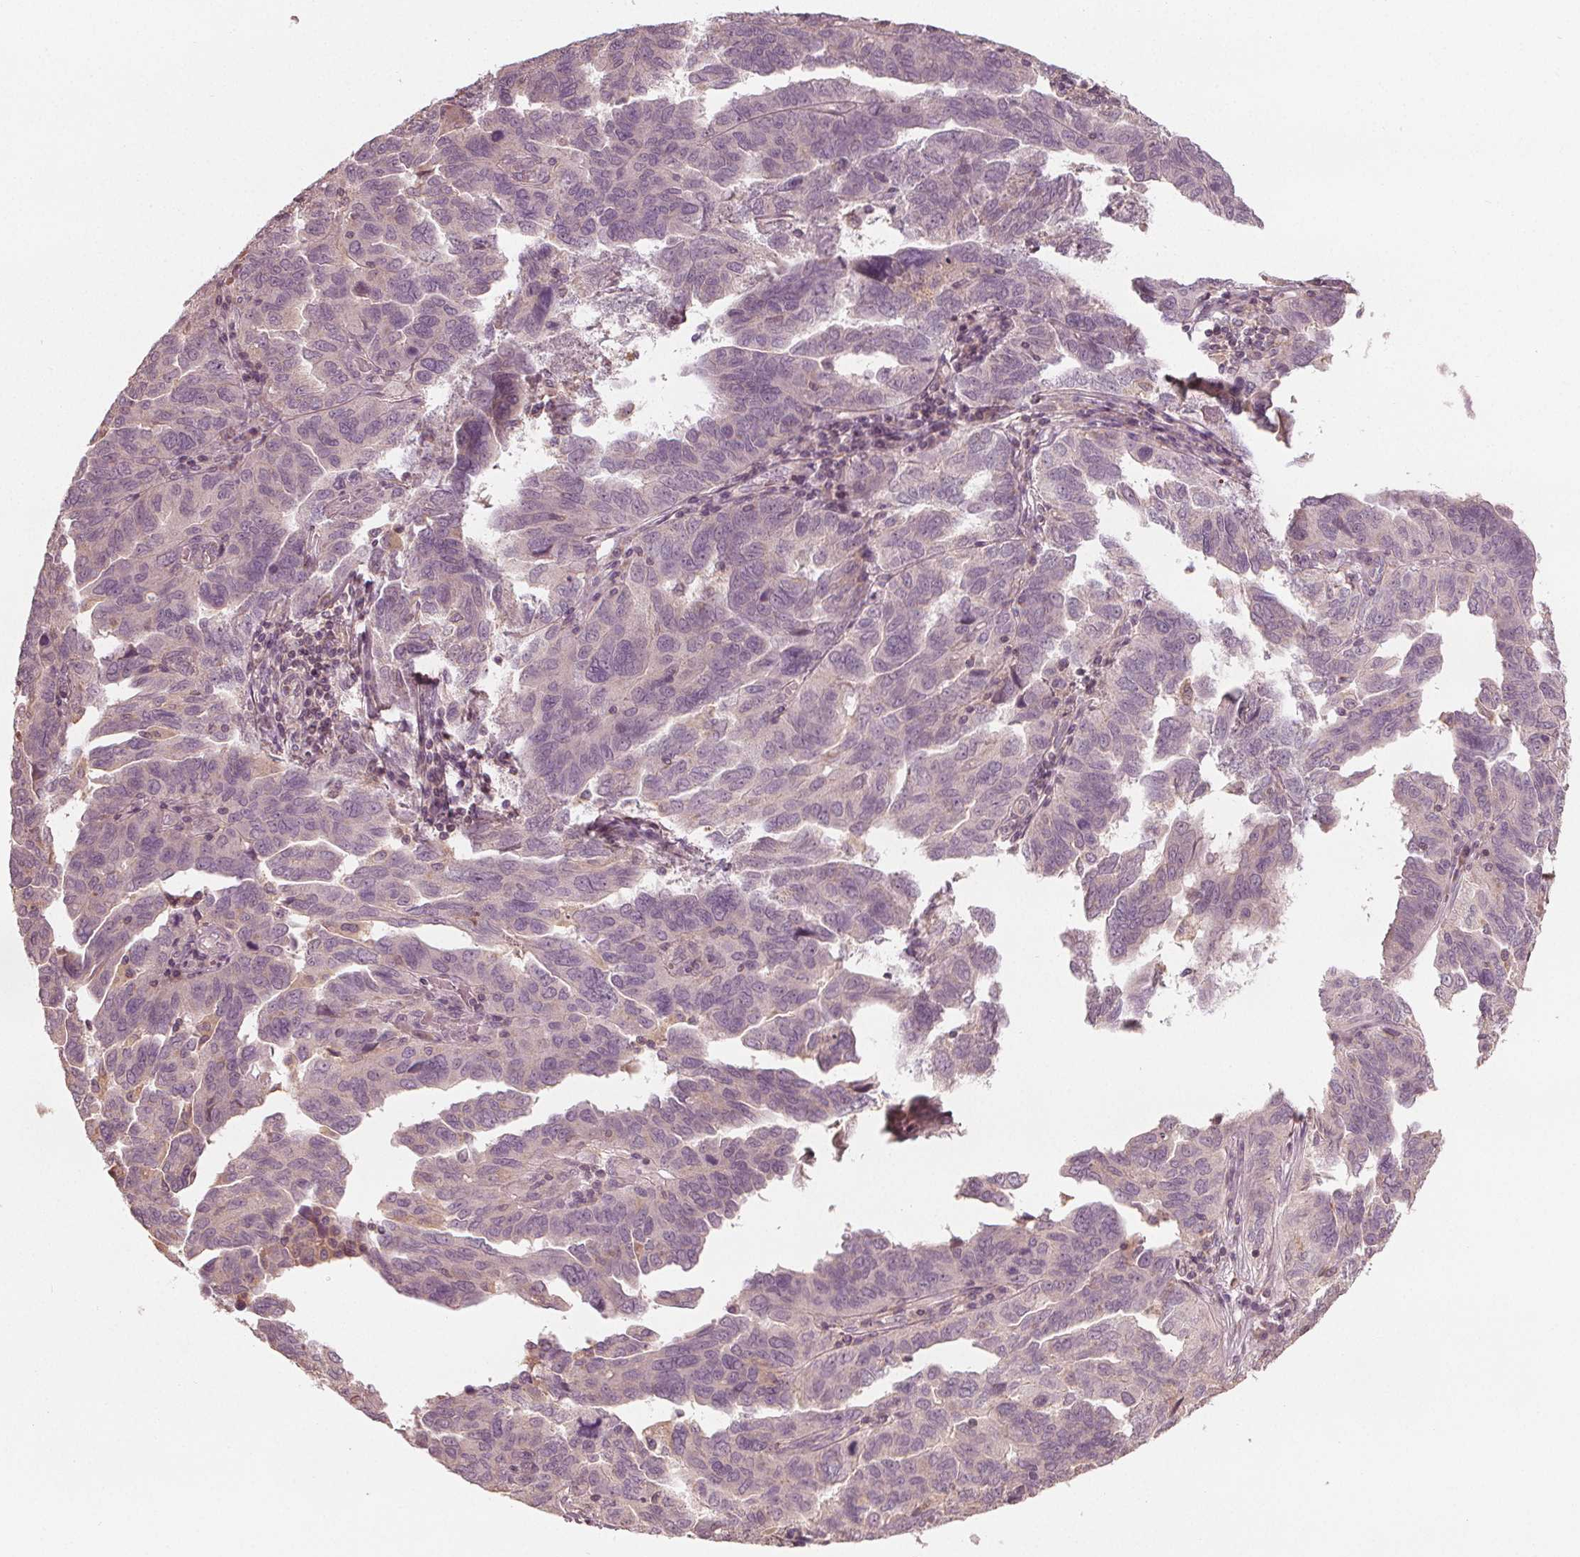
{"staining": {"intensity": "negative", "quantity": "none", "location": "none"}, "tissue": "ovarian cancer", "cell_type": "Tumor cells", "image_type": "cancer", "snomed": [{"axis": "morphology", "description": "Cystadenocarcinoma, serous, NOS"}, {"axis": "topography", "description": "Ovary"}], "caption": "A high-resolution image shows immunohistochemistry staining of ovarian cancer (serous cystadenocarcinoma), which shows no significant staining in tumor cells.", "gene": "GNB2", "patient": {"sex": "female", "age": 64}}